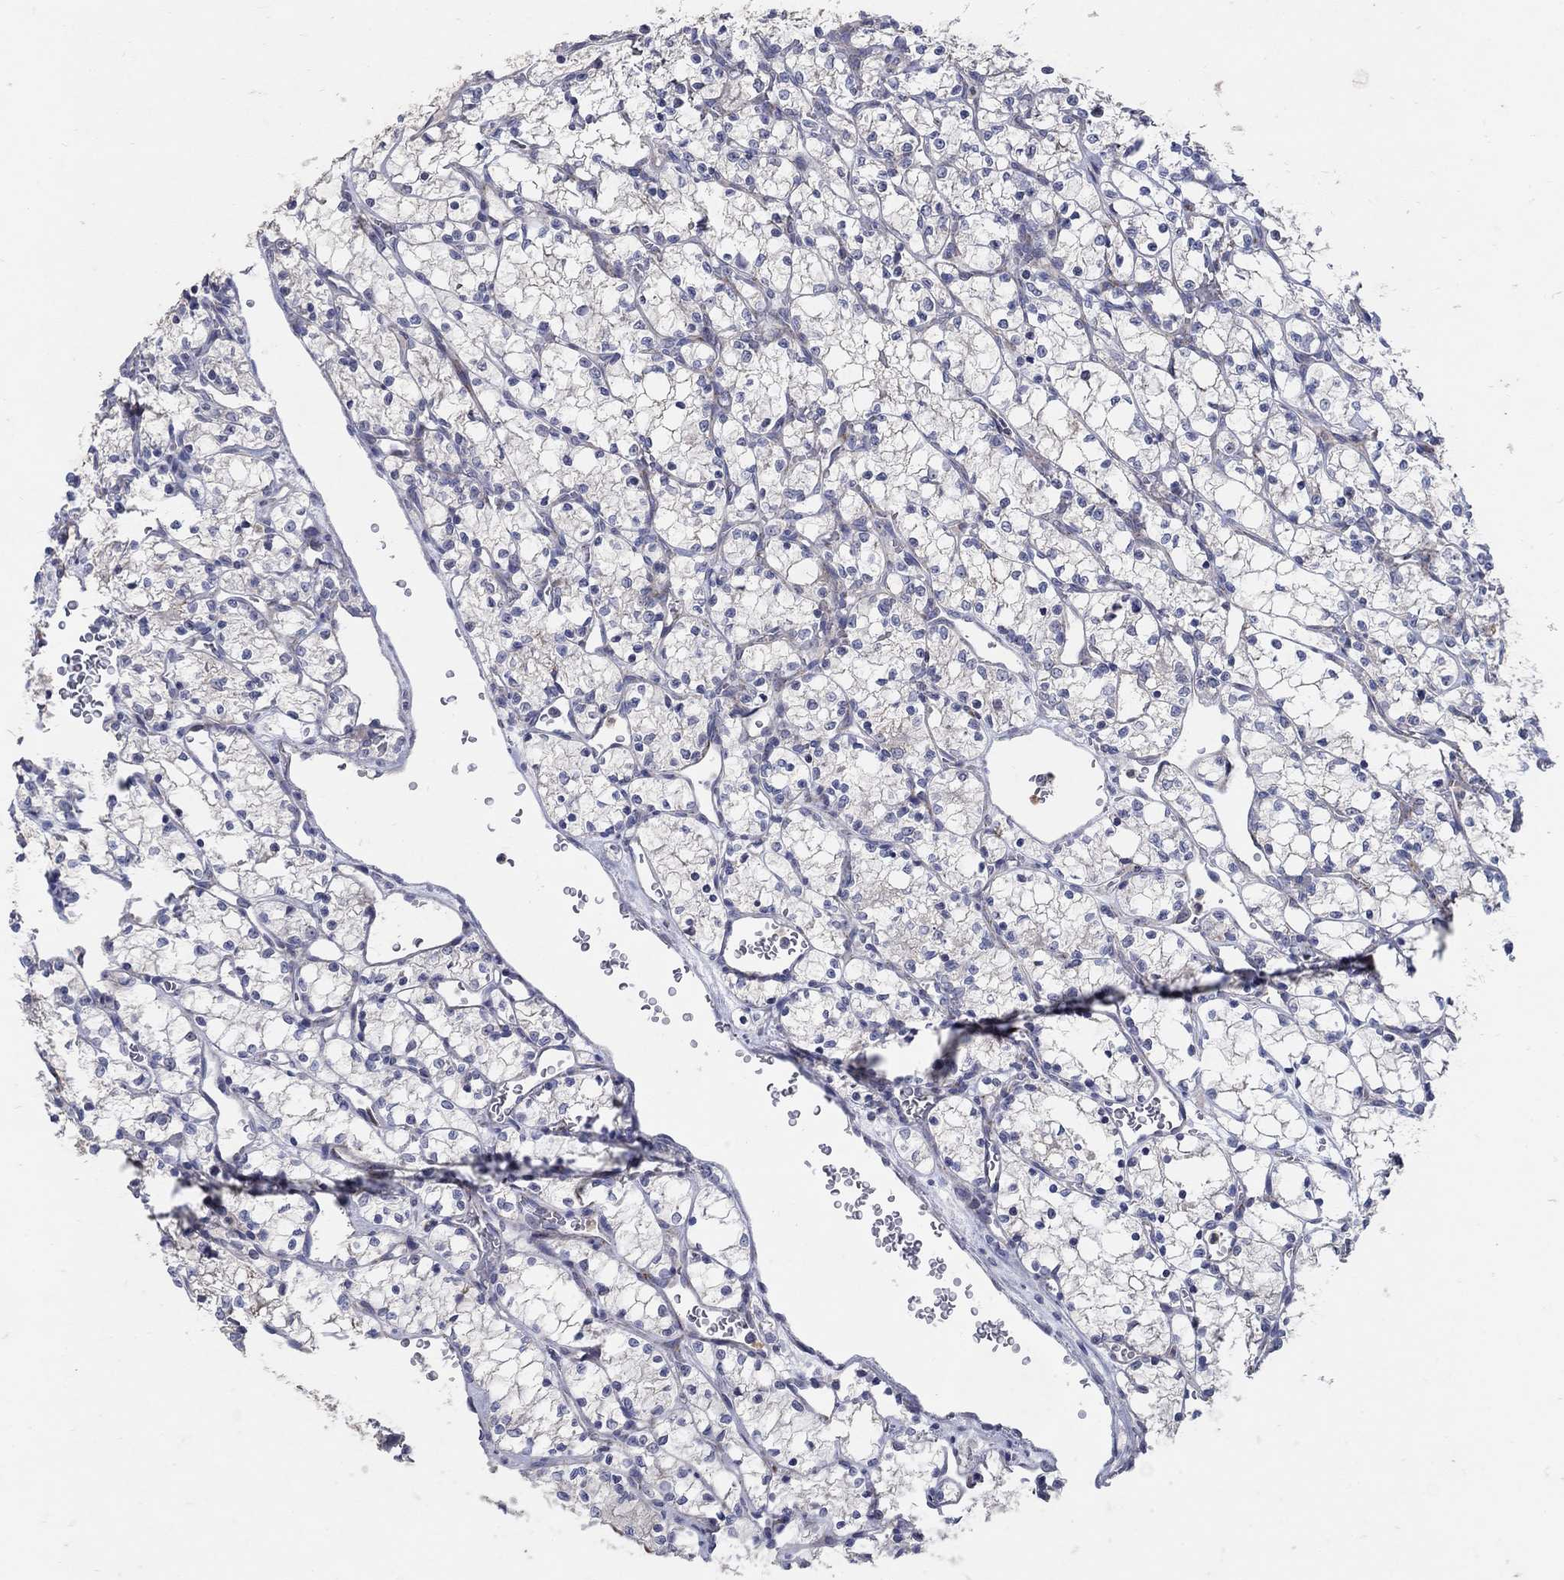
{"staining": {"intensity": "negative", "quantity": "none", "location": "none"}, "tissue": "renal cancer", "cell_type": "Tumor cells", "image_type": "cancer", "snomed": [{"axis": "morphology", "description": "Adenocarcinoma, NOS"}, {"axis": "topography", "description": "Kidney"}], "caption": "This is an IHC photomicrograph of human renal adenocarcinoma. There is no expression in tumor cells.", "gene": "HMX2", "patient": {"sex": "female", "age": 69}}